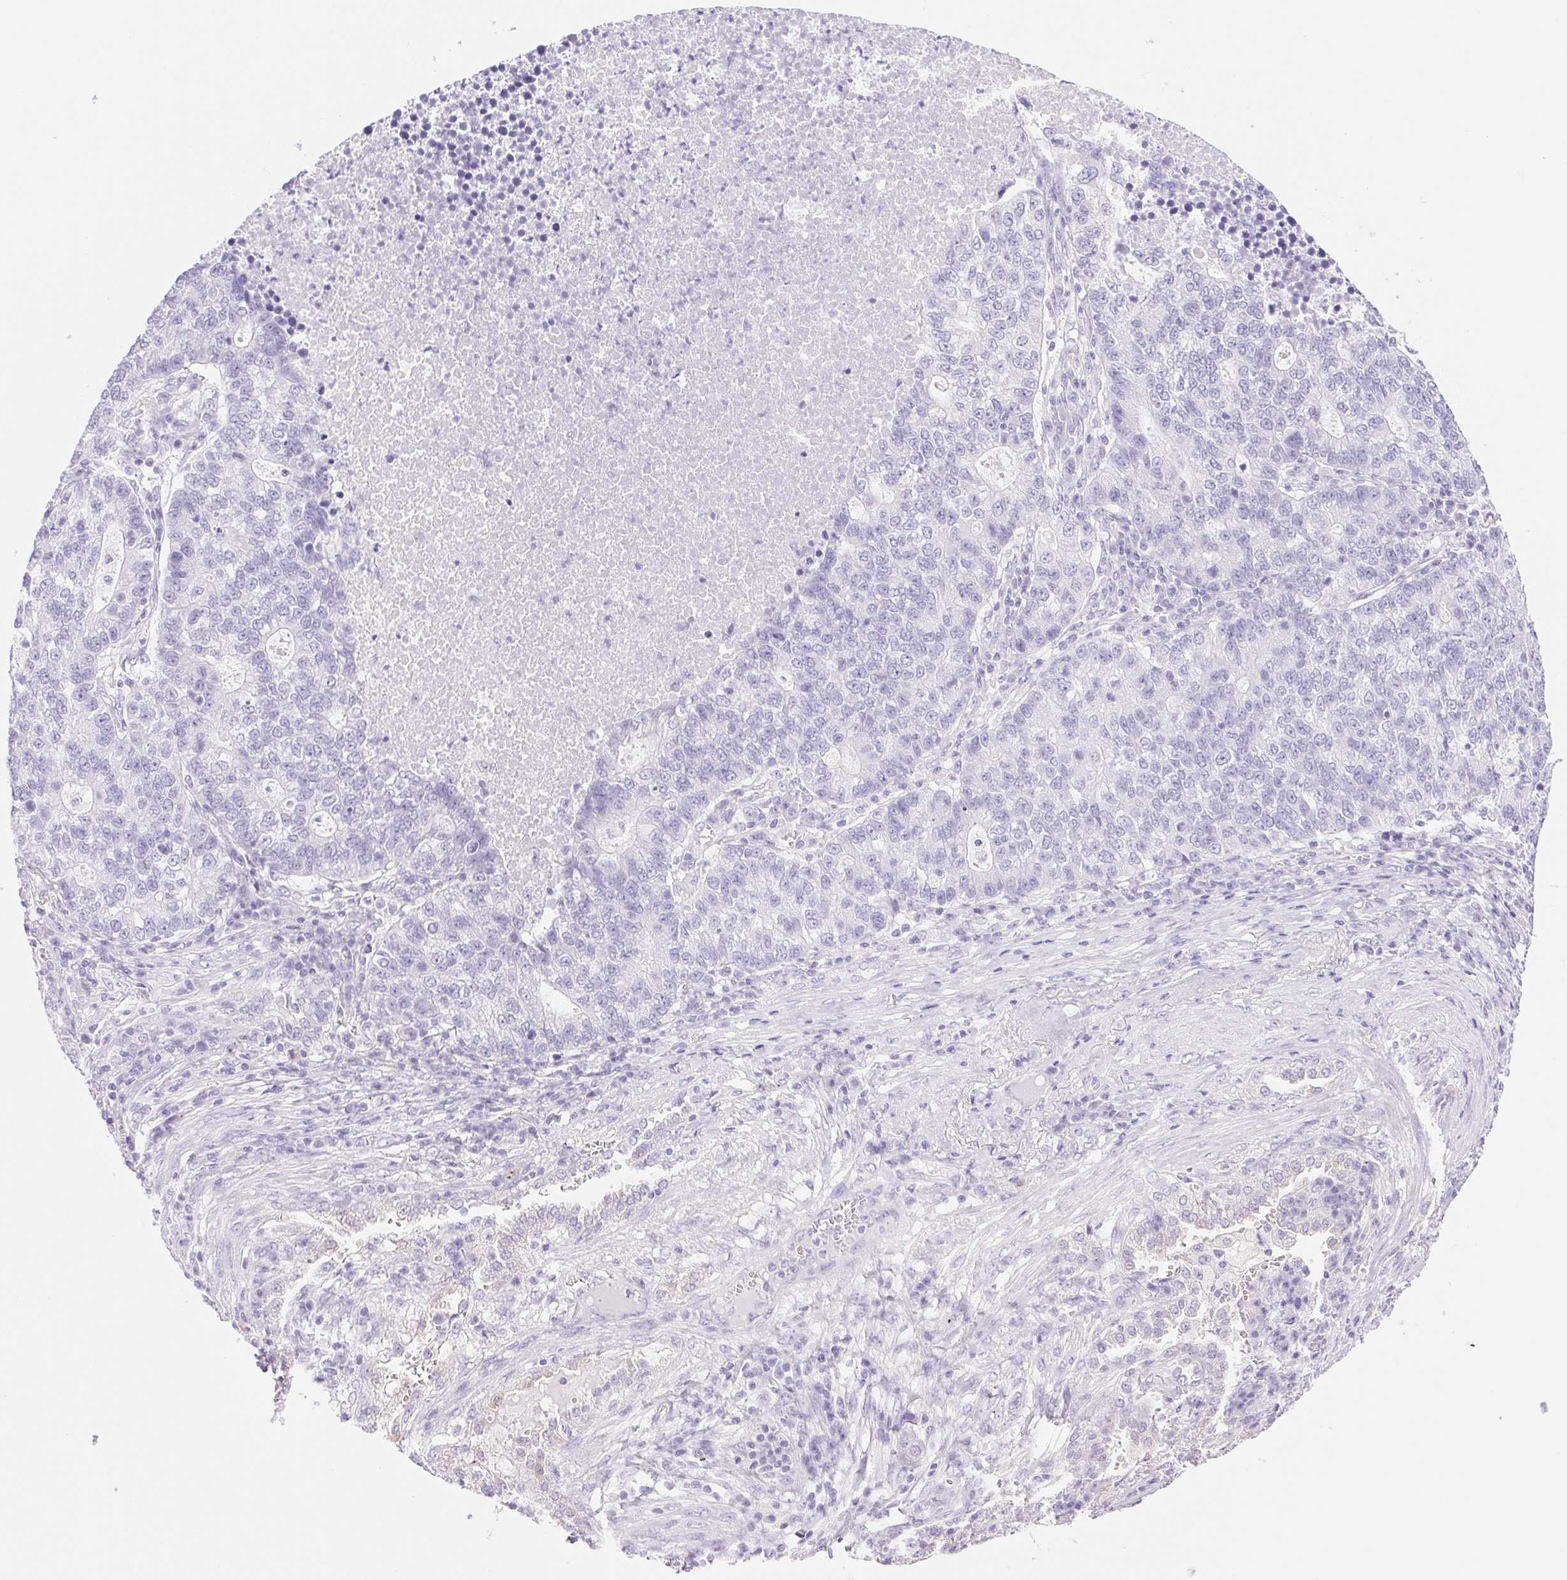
{"staining": {"intensity": "negative", "quantity": "none", "location": "none"}, "tissue": "lung cancer", "cell_type": "Tumor cells", "image_type": "cancer", "snomed": [{"axis": "morphology", "description": "Adenocarcinoma, NOS"}, {"axis": "topography", "description": "Lung"}], "caption": "Lung cancer (adenocarcinoma) was stained to show a protein in brown. There is no significant staining in tumor cells.", "gene": "DHCR24", "patient": {"sex": "male", "age": 57}}